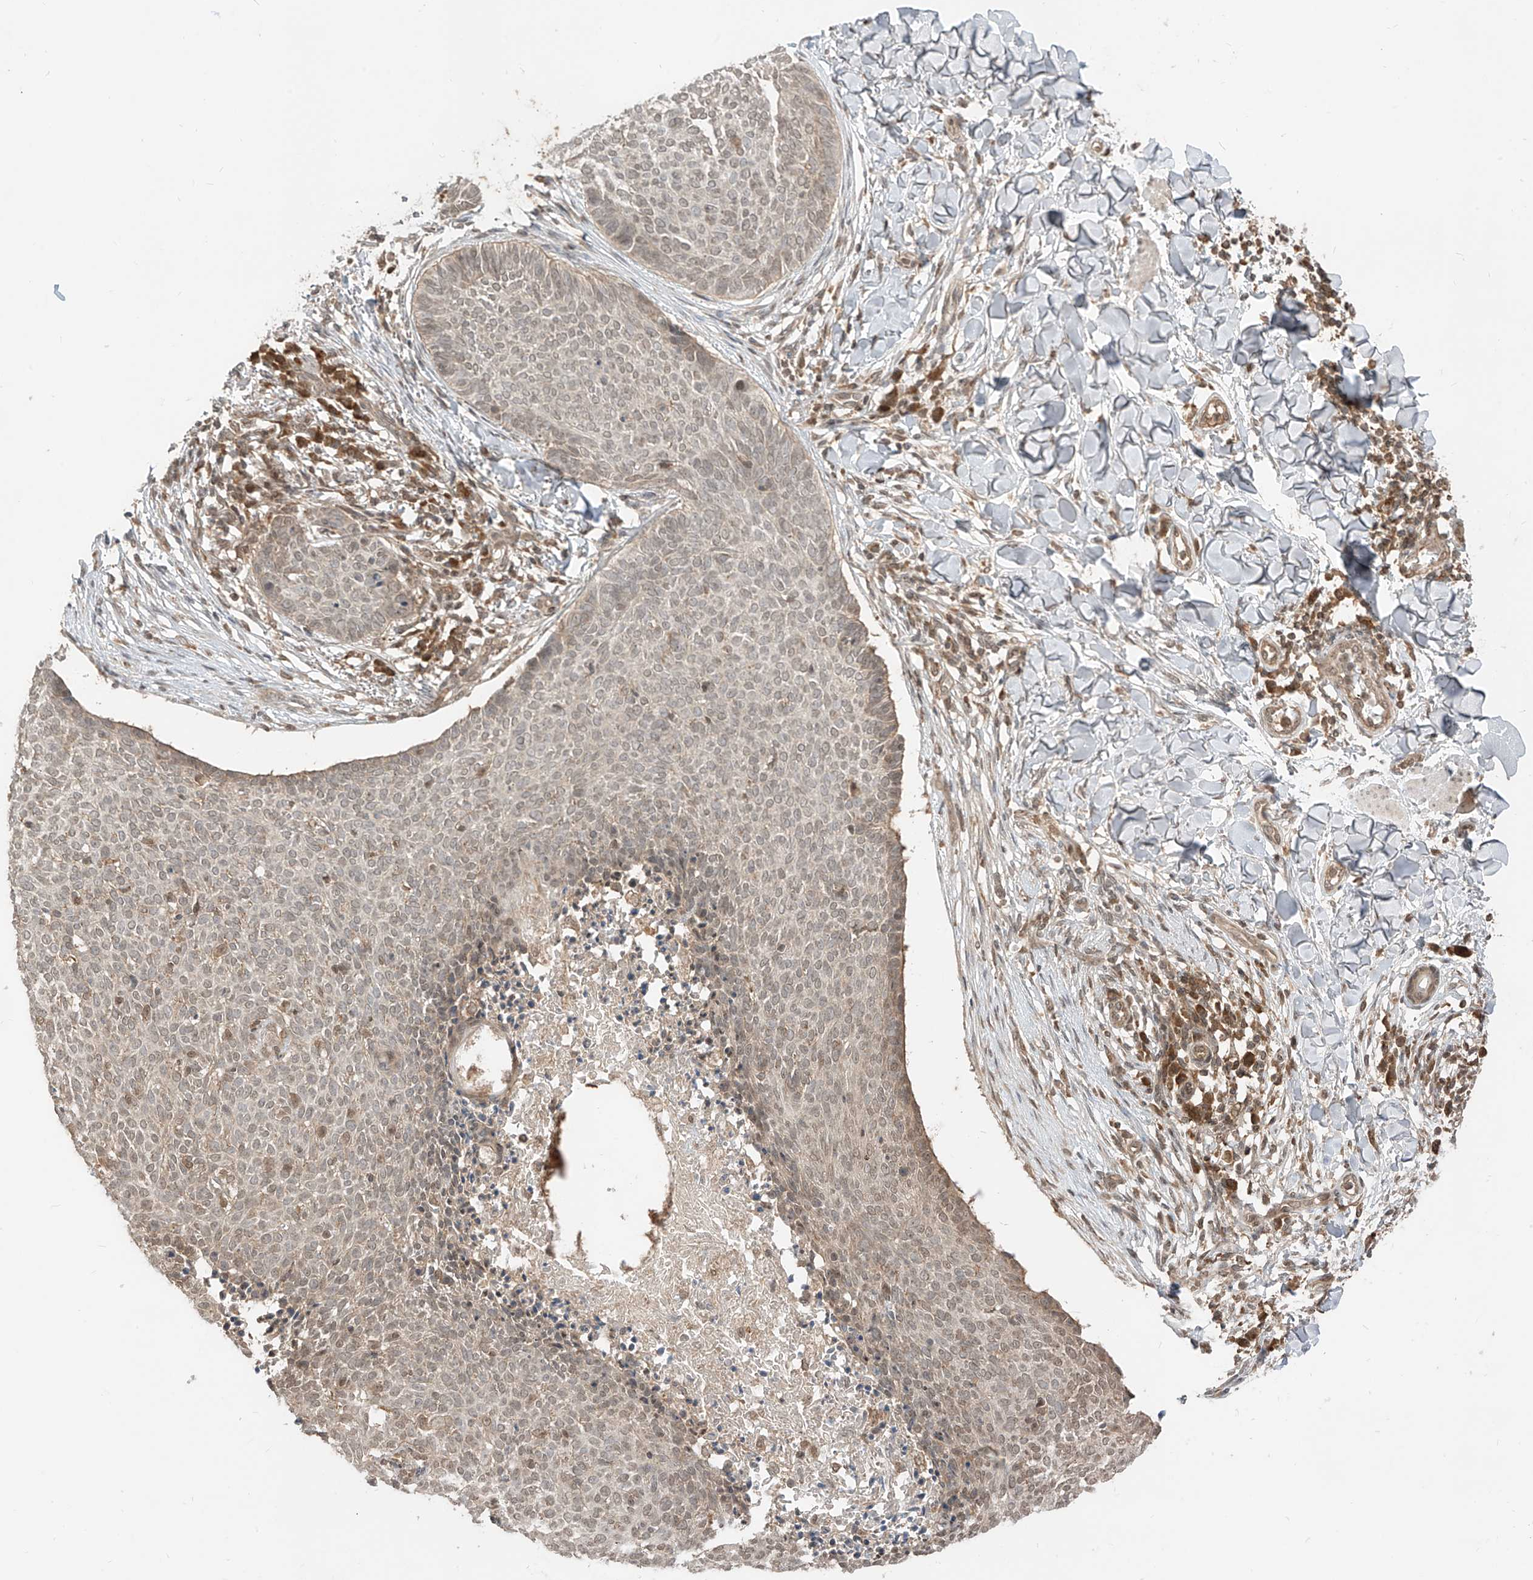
{"staining": {"intensity": "weak", "quantity": "<25%", "location": "cytoplasmic/membranous,nuclear"}, "tissue": "skin cancer", "cell_type": "Tumor cells", "image_type": "cancer", "snomed": [{"axis": "morphology", "description": "Normal tissue, NOS"}, {"axis": "morphology", "description": "Basal cell carcinoma"}, {"axis": "topography", "description": "Skin"}], "caption": "This is an immunohistochemistry (IHC) image of skin basal cell carcinoma. There is no staining in tumor cells.", "gene": "LCOR", "patient": {"sex": "male", "age": 50}}